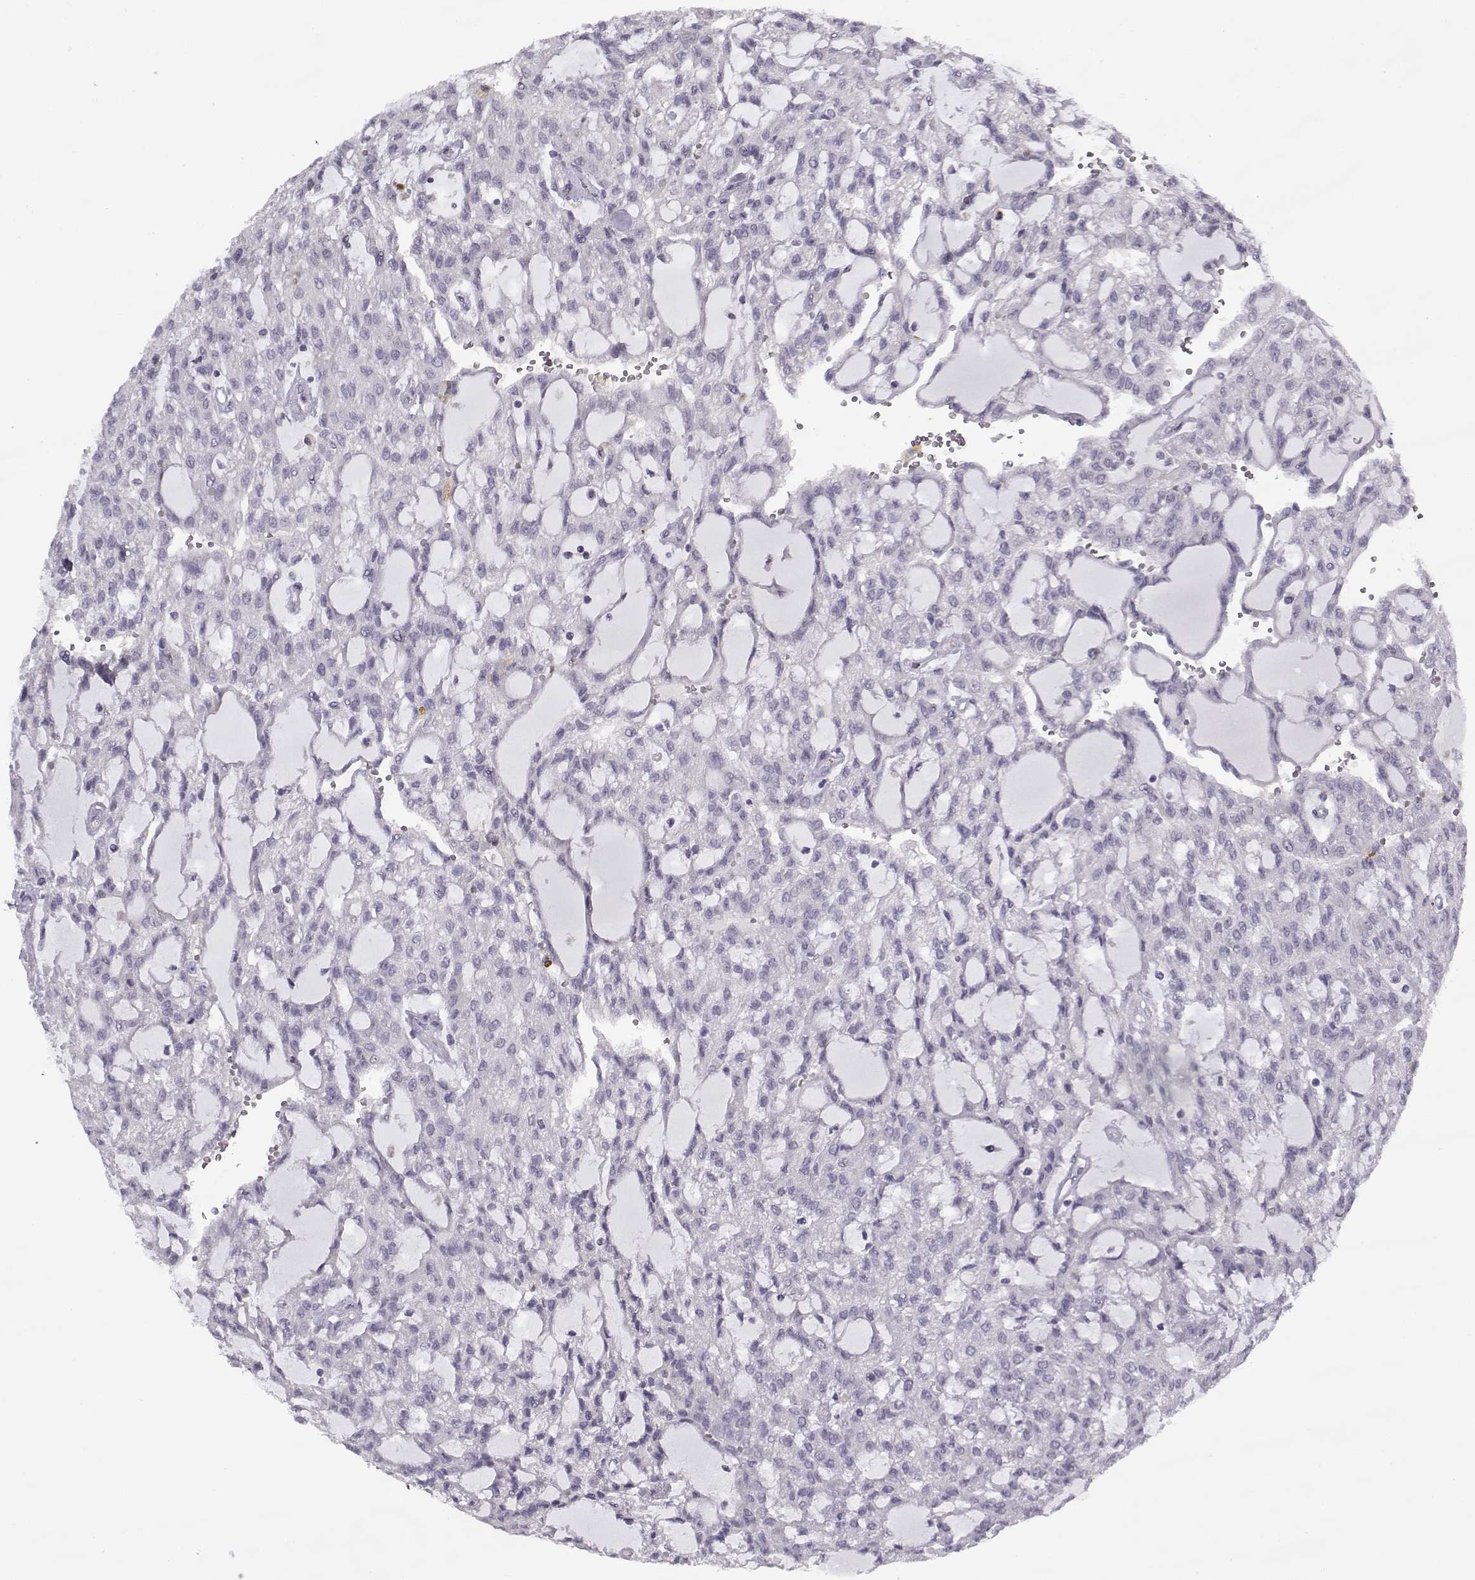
{"staining": {"intensity": "negative", "quantity": "none", "location": "none"}, "tissue": "renal cancer", "cell_type": "Tumor cells", "image_type": "cancer", "snomed": [{"axis": "morphology", "description": "Adenocarcinoma, NOS"}, {"axis": "topography", "description": "Kidney"}], "caption": "An image of human renal adenocarcinoma is negative for staining in tumor cells.", "gene": "SNCA", "patient": {"sex": "male", "age": 63}}